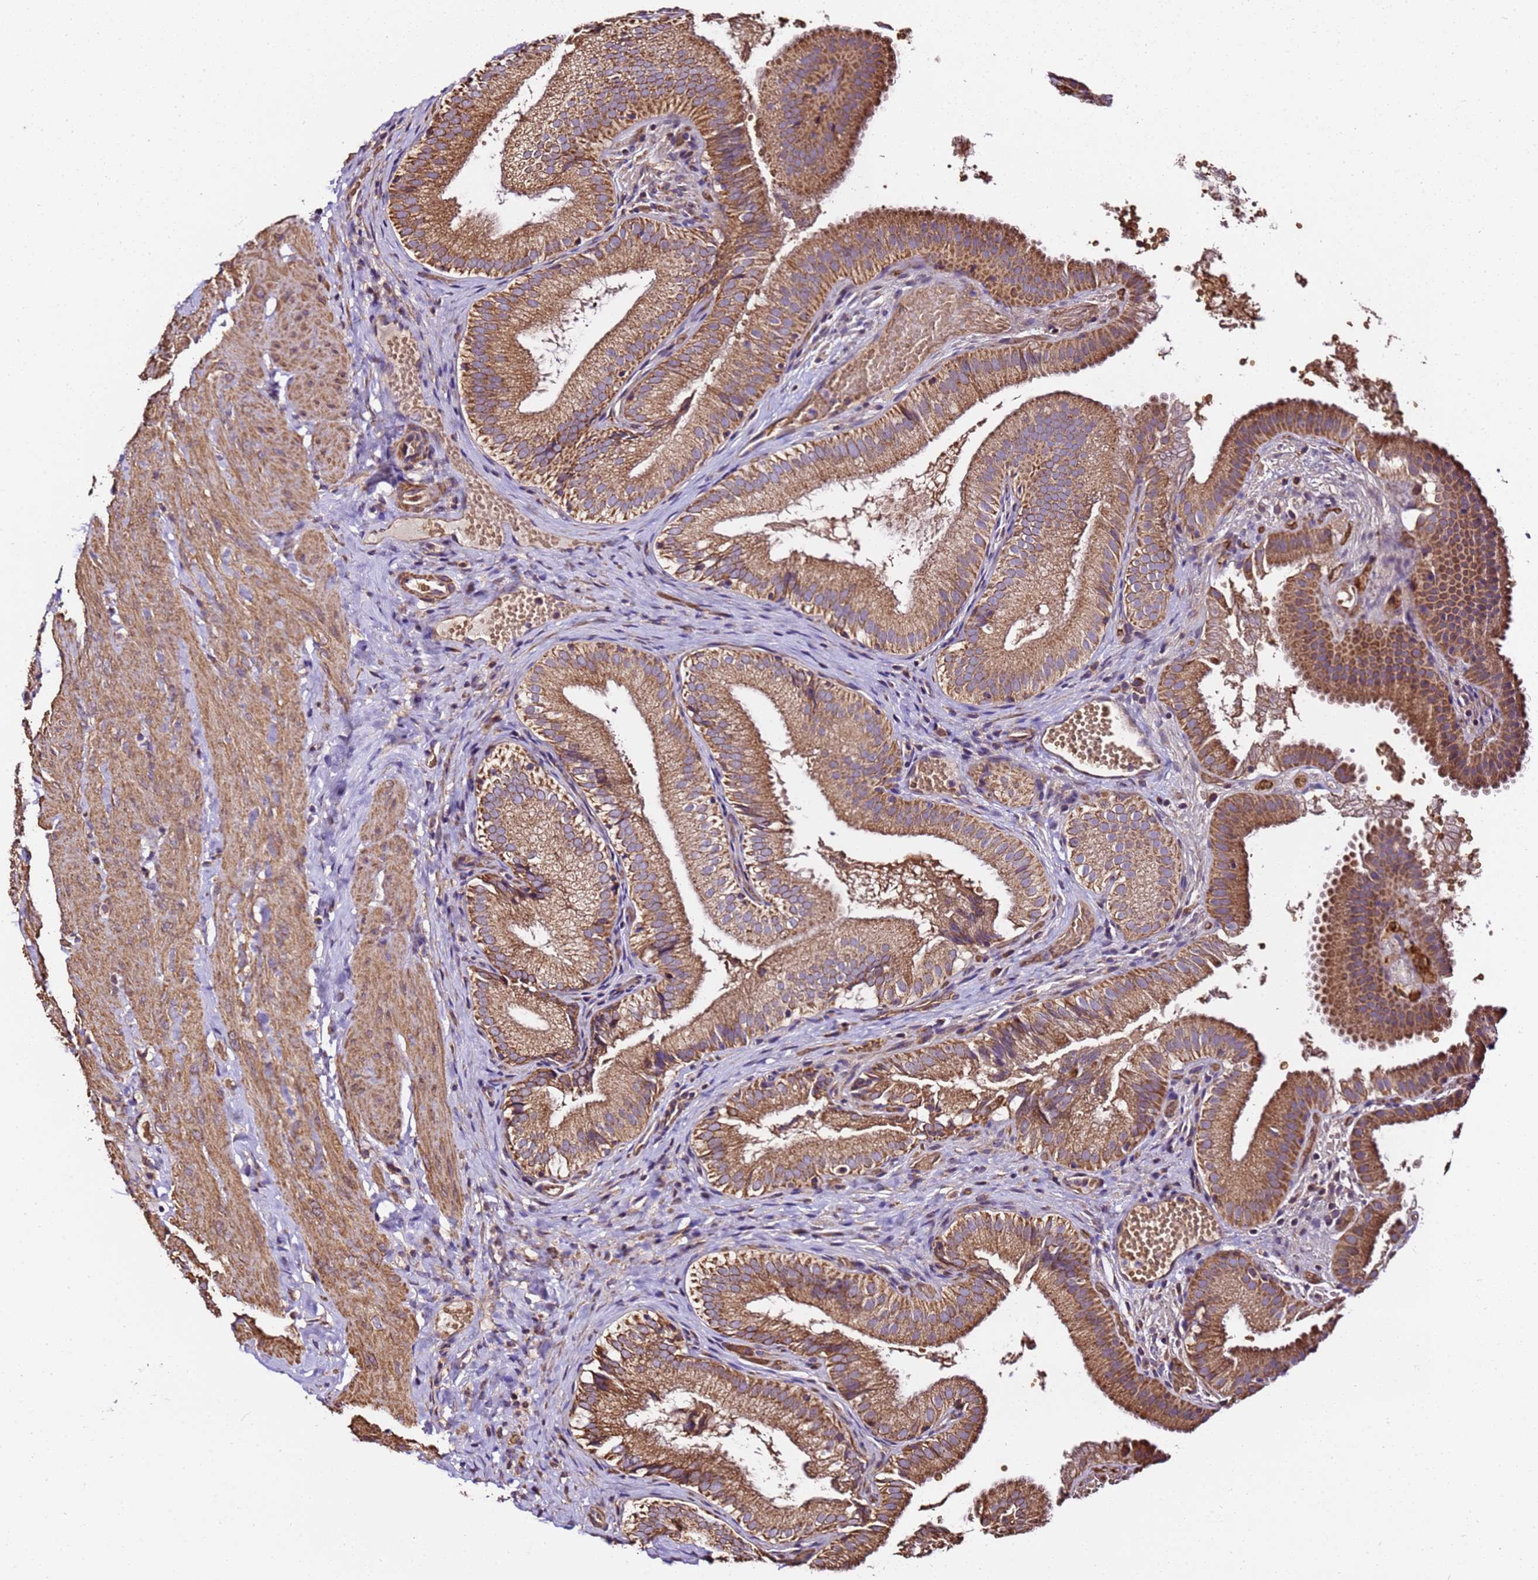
{"staining": {"intensity": "strong", "quantity": ">75%", "location": "cytoplasmic/membranous"}, "tissue": "gallbladder", "cell_type": "Glandular cells", "image_type": "normal", "snomed": [{"axis": "morphology", "description": "Normal tissue, NOS"}, {"axis": "topography", "description": "Gallbladder"}], "caption": "Immunohistochemical staining of benign gallbladder reveals strong cytoplasmic/membranous protein positivity in about >75% of glandular cells.", "gene": "LRRIQ1", "patient": {"sex": "female", "age": 30}}